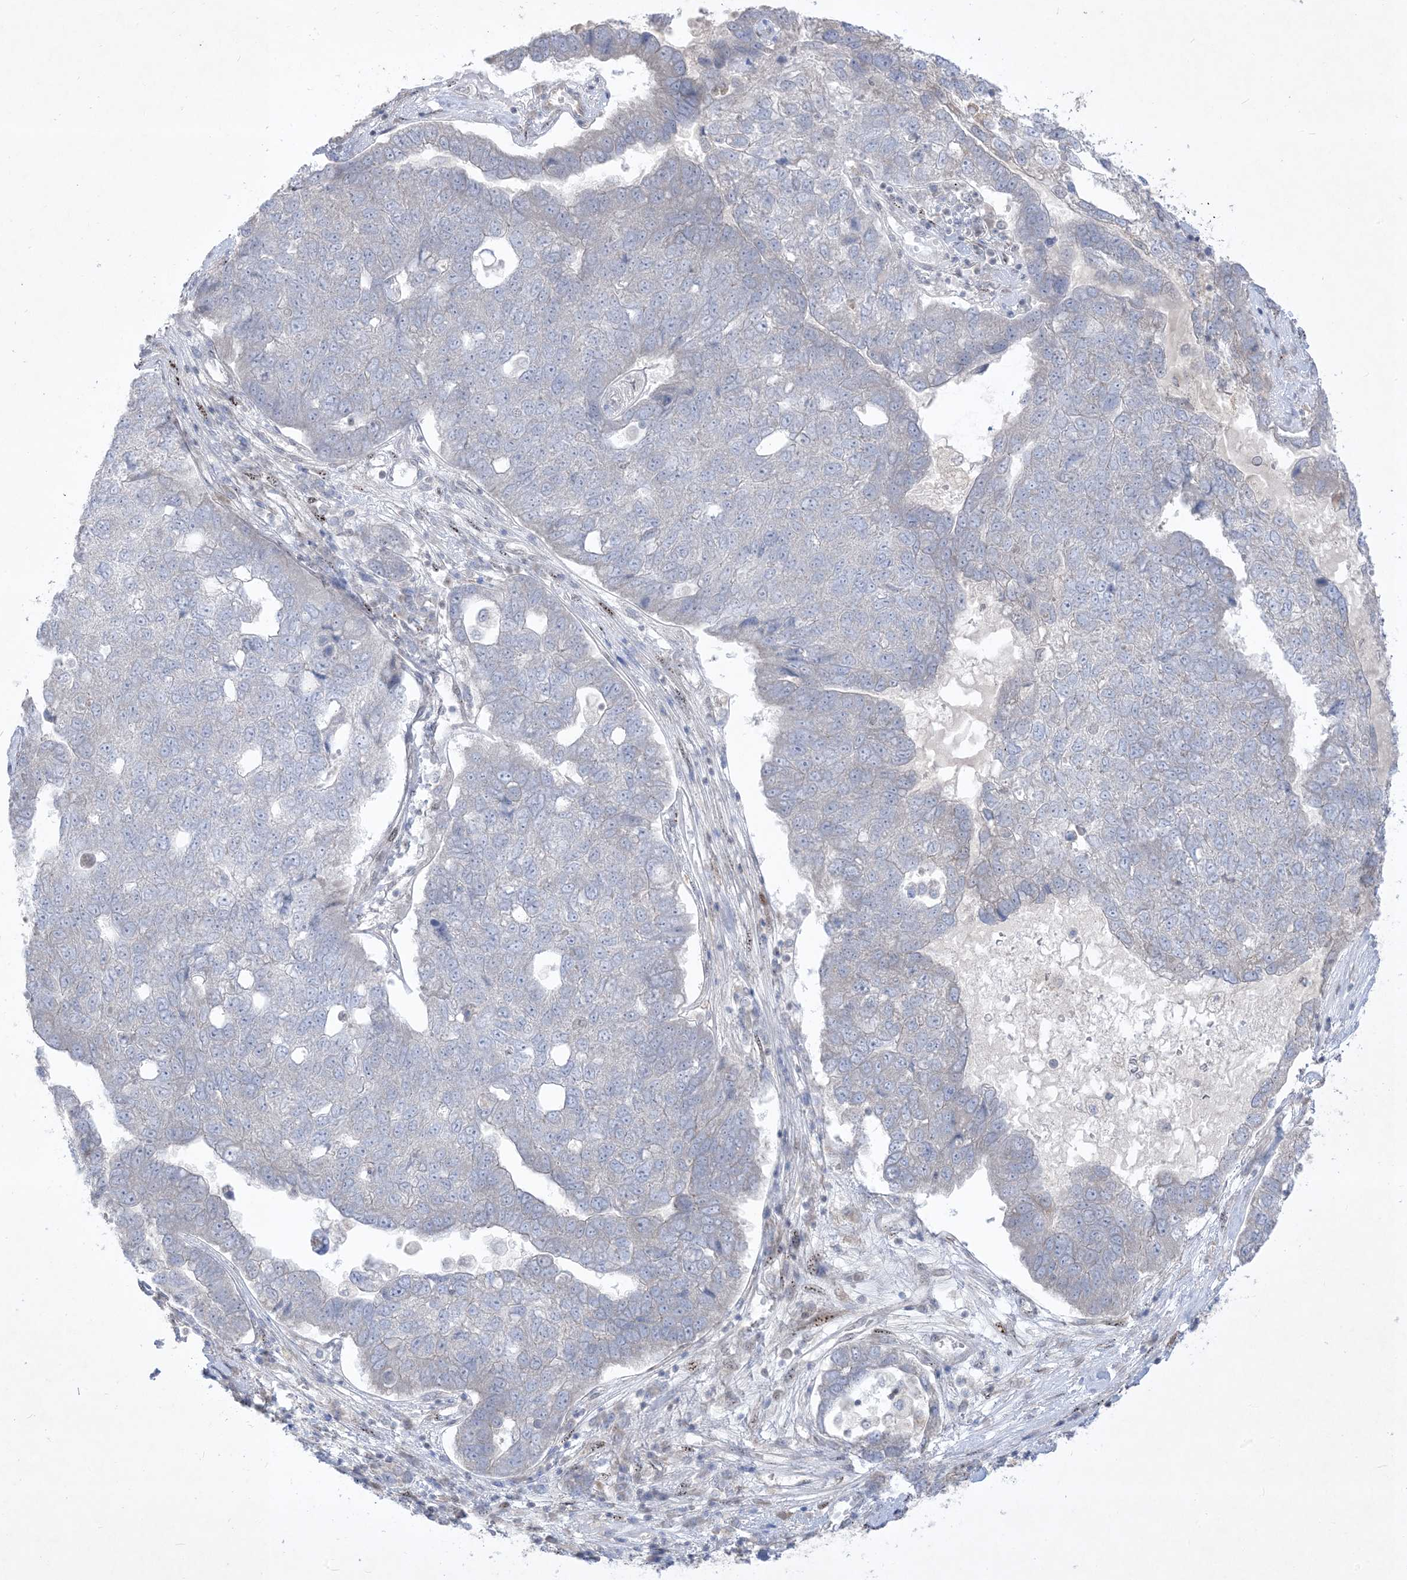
{"staining": {"intensity": "negative", "quantity": "none", "location": "none"}, "tissue": "pancreatic cancer", "cell_type": "Tumor cells", "image_type": "cancer", "snomed": [{"axis": "morphology", "description": "Adenocarcinoma, NOS"}, {"axis": "topography", "description": "Pancreas"}], "caption": "Pancreatic adenocarcinoma was stained to show a protein in brown. There is no significant staining in tumor cells.", "gene": "BHLHE40", "patient": {"sex": "female", "age": 61}}